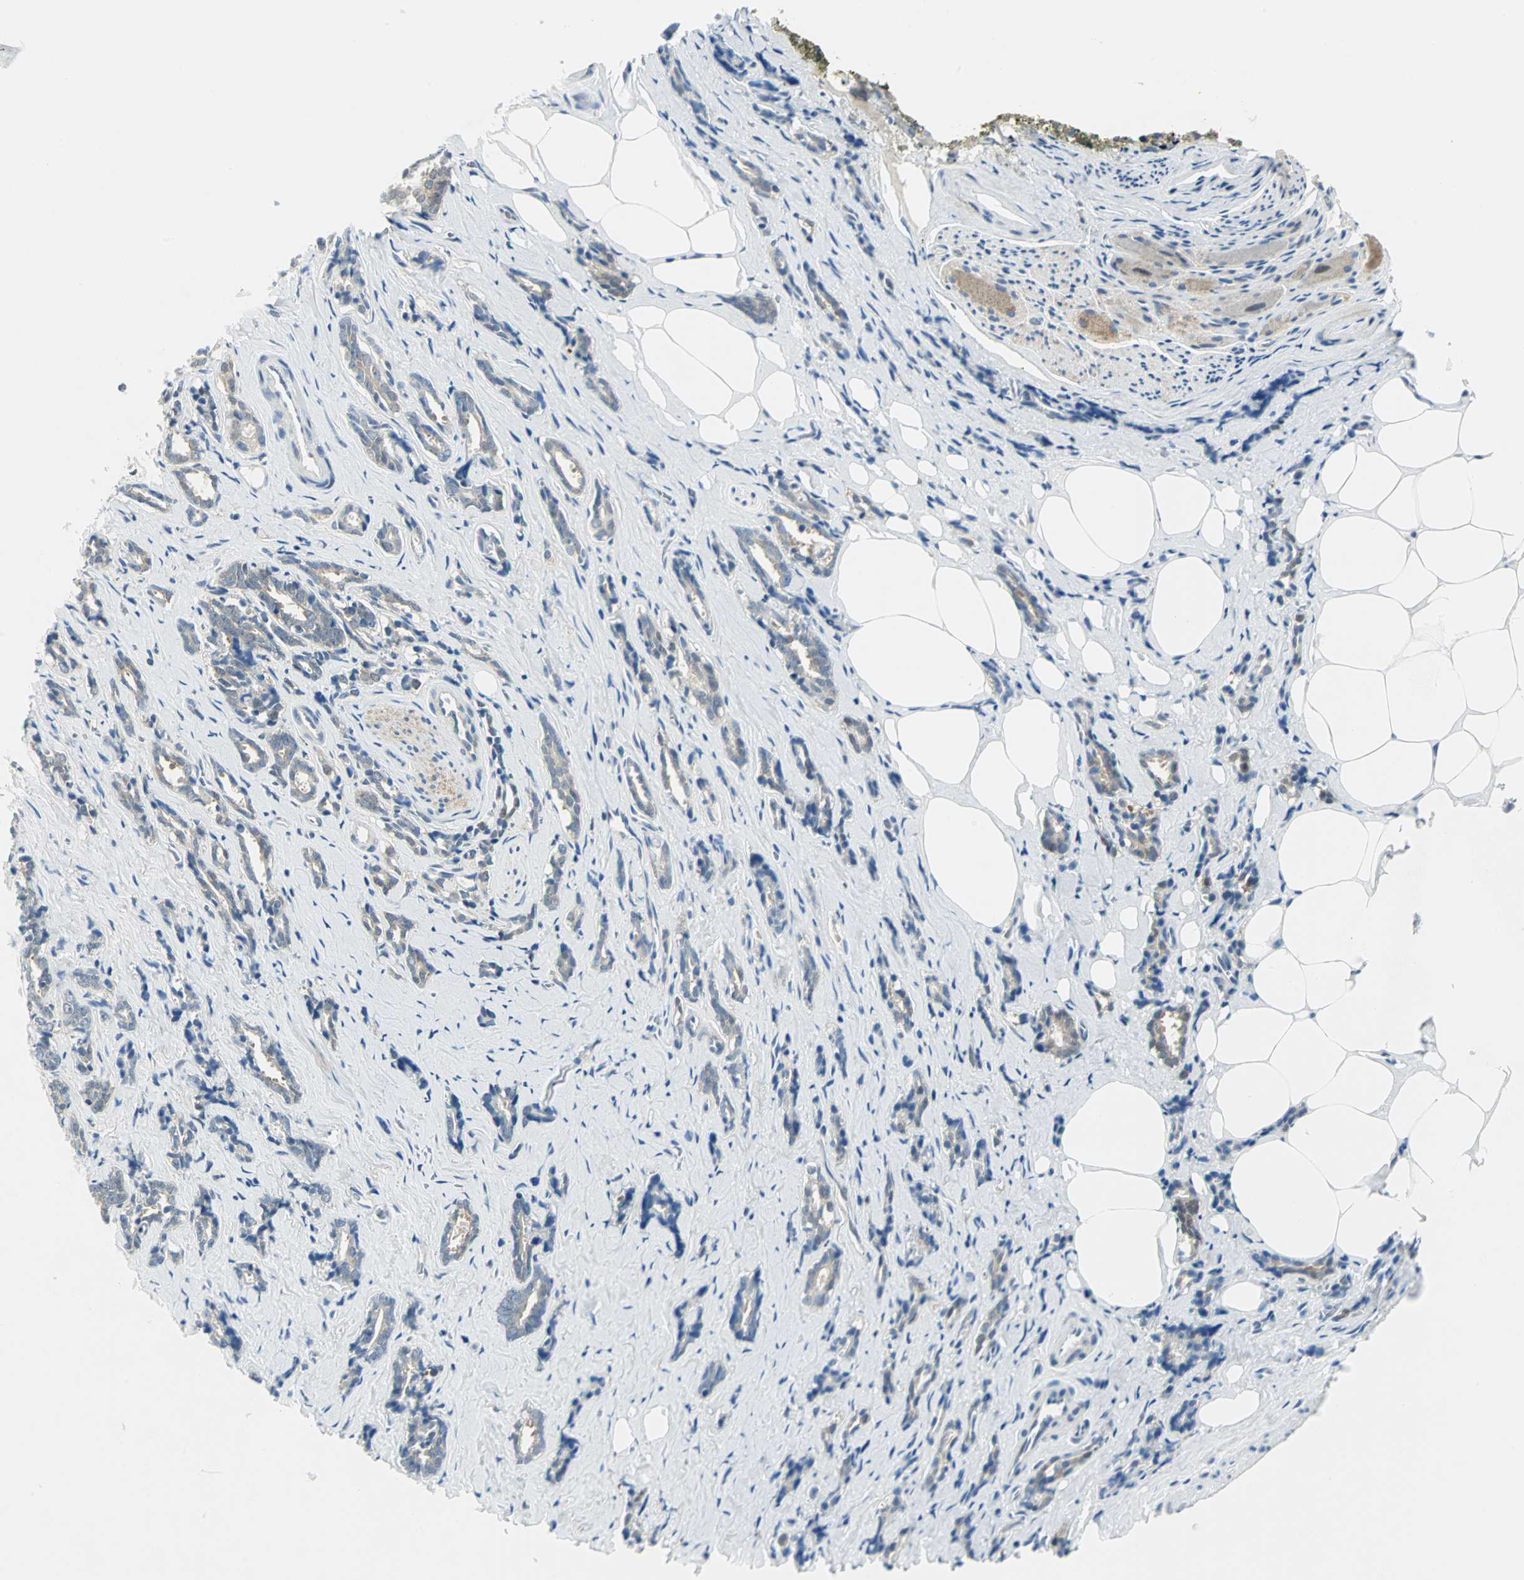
{"staining": {"intensity": "weak", "quantity": "25%-75%", "location": "cytoplasmic/membranous"}, "tissue": "prostate cancer", "cell_type": "Tumor cells", "image_type": "cancer", "snomed": [{"axis": "morphology", "description": "Adenocarcinoma, High grade"}, {"axis": "topography", "description": "Prostate"}], "caption": "Immunohistochemical staining of adenocarcinoma (high-grade) (prostate) demonstrates low levels of weak cytoplasmic/membranous expression in approximately 25%-75% of tumor cells. (DAB IHC with brightfield microscopy, high magnification).", "gene": "ALDOA", "patient": {"sex": "male", "age": 67}}